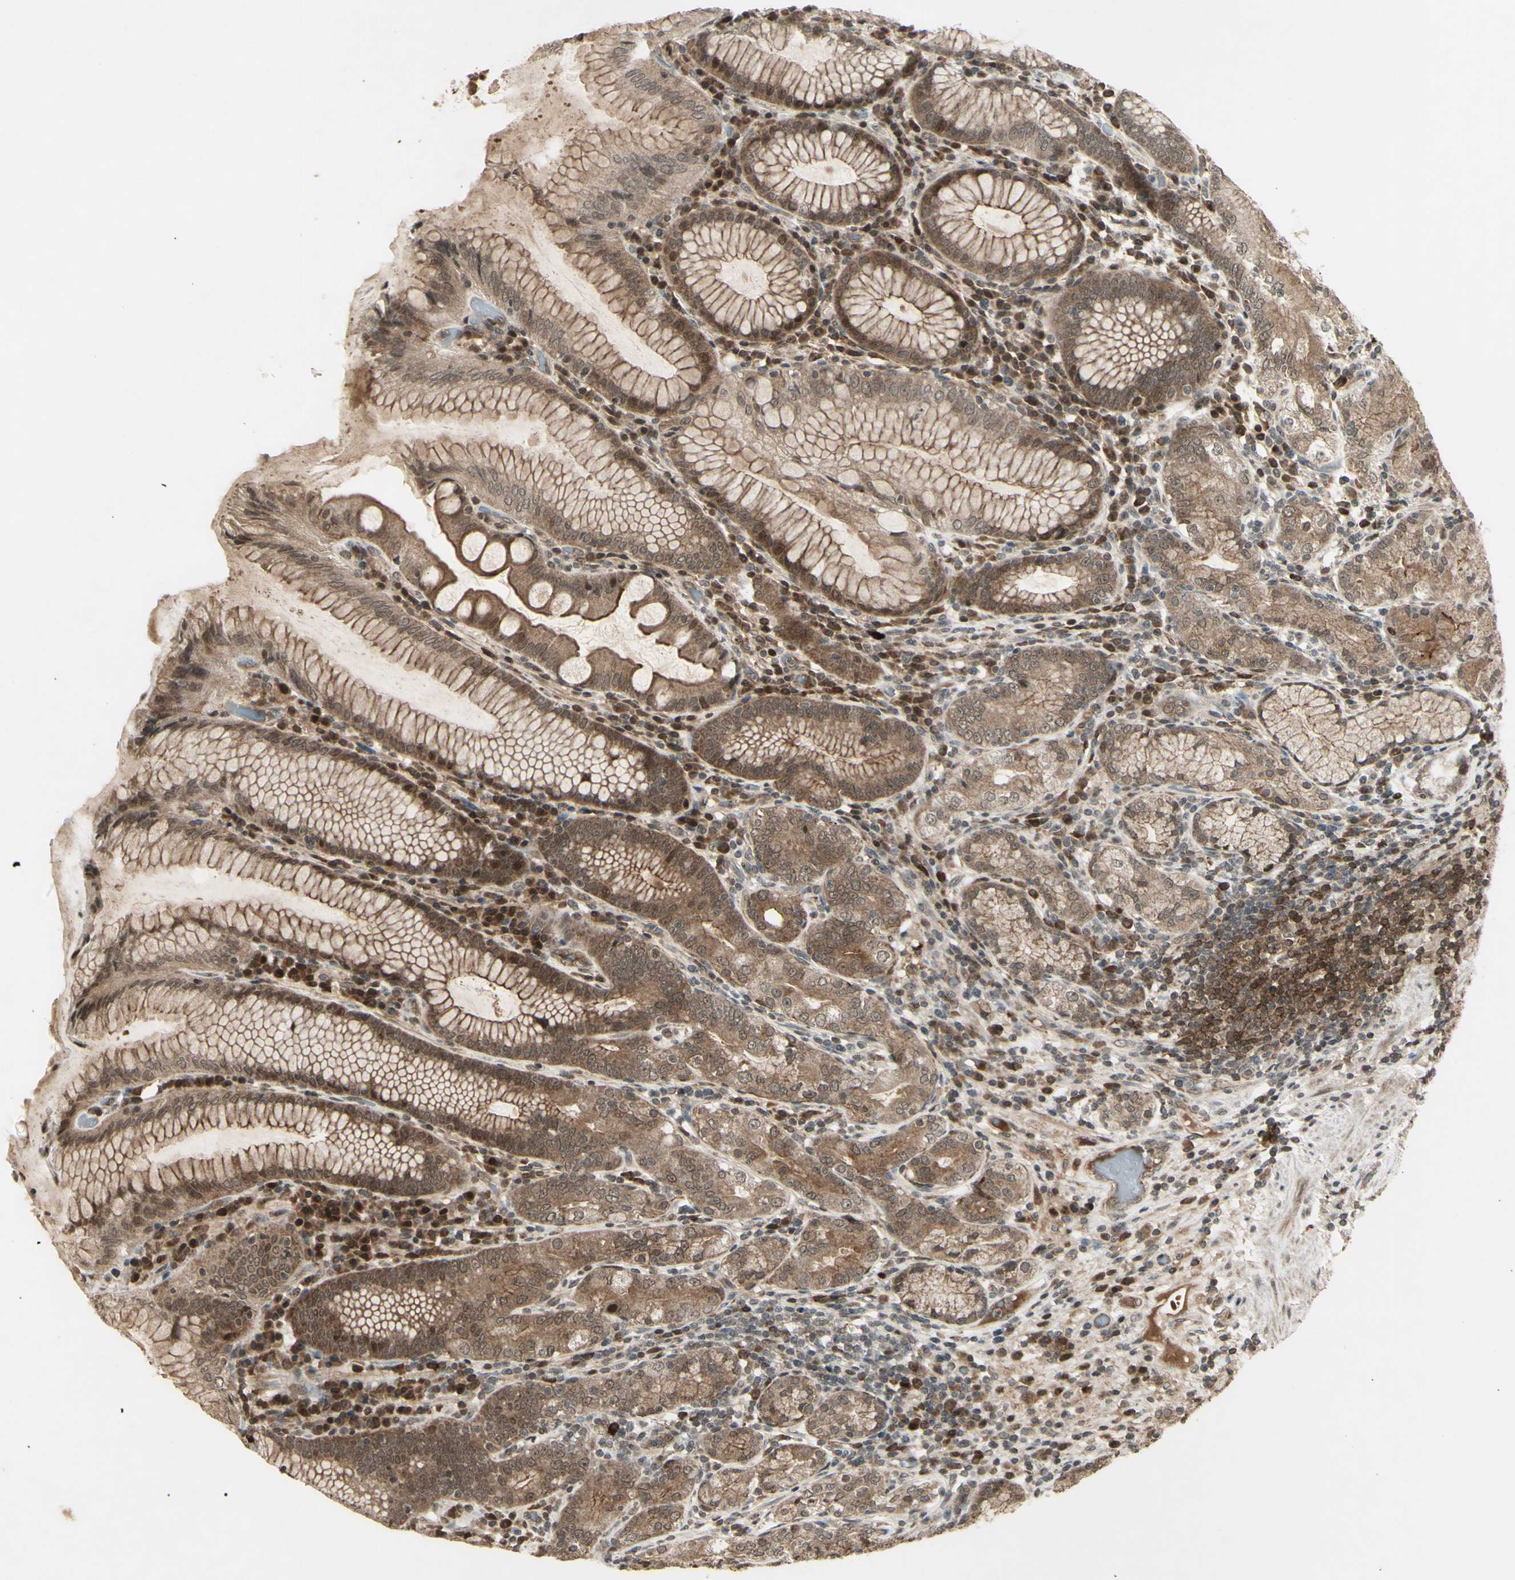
{"staining": {"intensity": "moderate", "quantity": ">75%", "location": "cytoplasmic/membranous,nuclear"}, "tissue": "stomach", "cell_type": "Glandular cells", "image_type": "normal", "snomed": [{"axis": "morphology", "description": "Normal tissue, NOS"}, {"axis": "topography", "description": "Stomach, lower"}], "caption": "Moderate cytoplasmic/membranous,nuclear protein positivity is identified in approximately >75% of glandular cells in stomach.", "gene": "BLNK", "patient": {"sex": "female", "age": 76}}